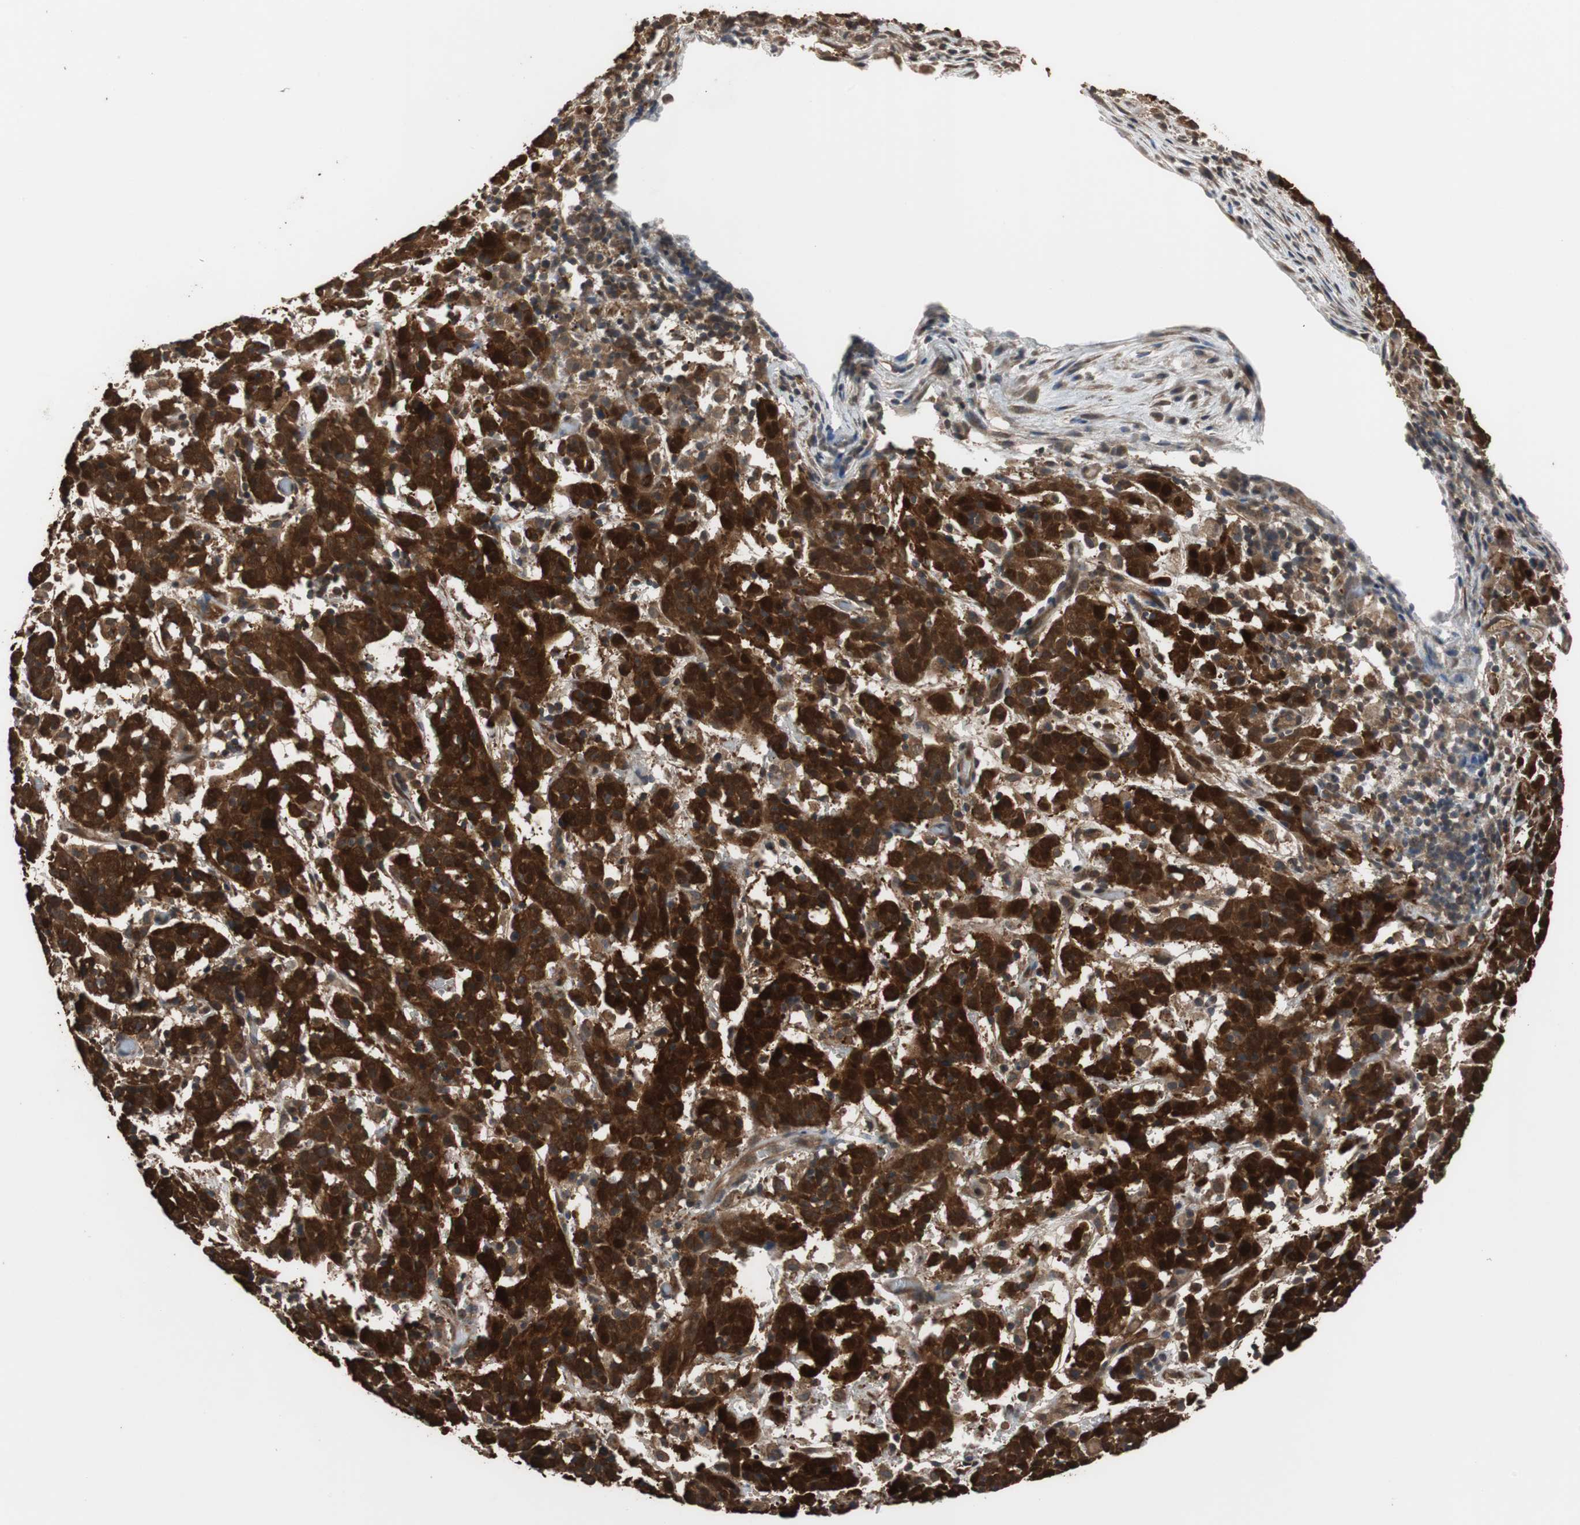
{"staining": {"intensity": "strong", "quantity": ">75%", "location": "cytoplasmic/membranous,nuclear"}, "tissue": "cervical cancer", "cell_type": "Tumor cells", "image_type": "cancer", "snomed": [{"axis": "morphology", "description": "Normal tissue, NOS"}, {"axis": "morphology", "description": "Squamous cell carcinoma, NOS"}, {"axis": "topography", "description": "Cervix"}], "caption": "Strong cytoplasmic/membranous and nuclear expression is seen in about >75% of tumor cells in squamous cell carcinoma (cervical).", "gene": "NDRG1", "patient": {"sex": "female", "age": 67}}